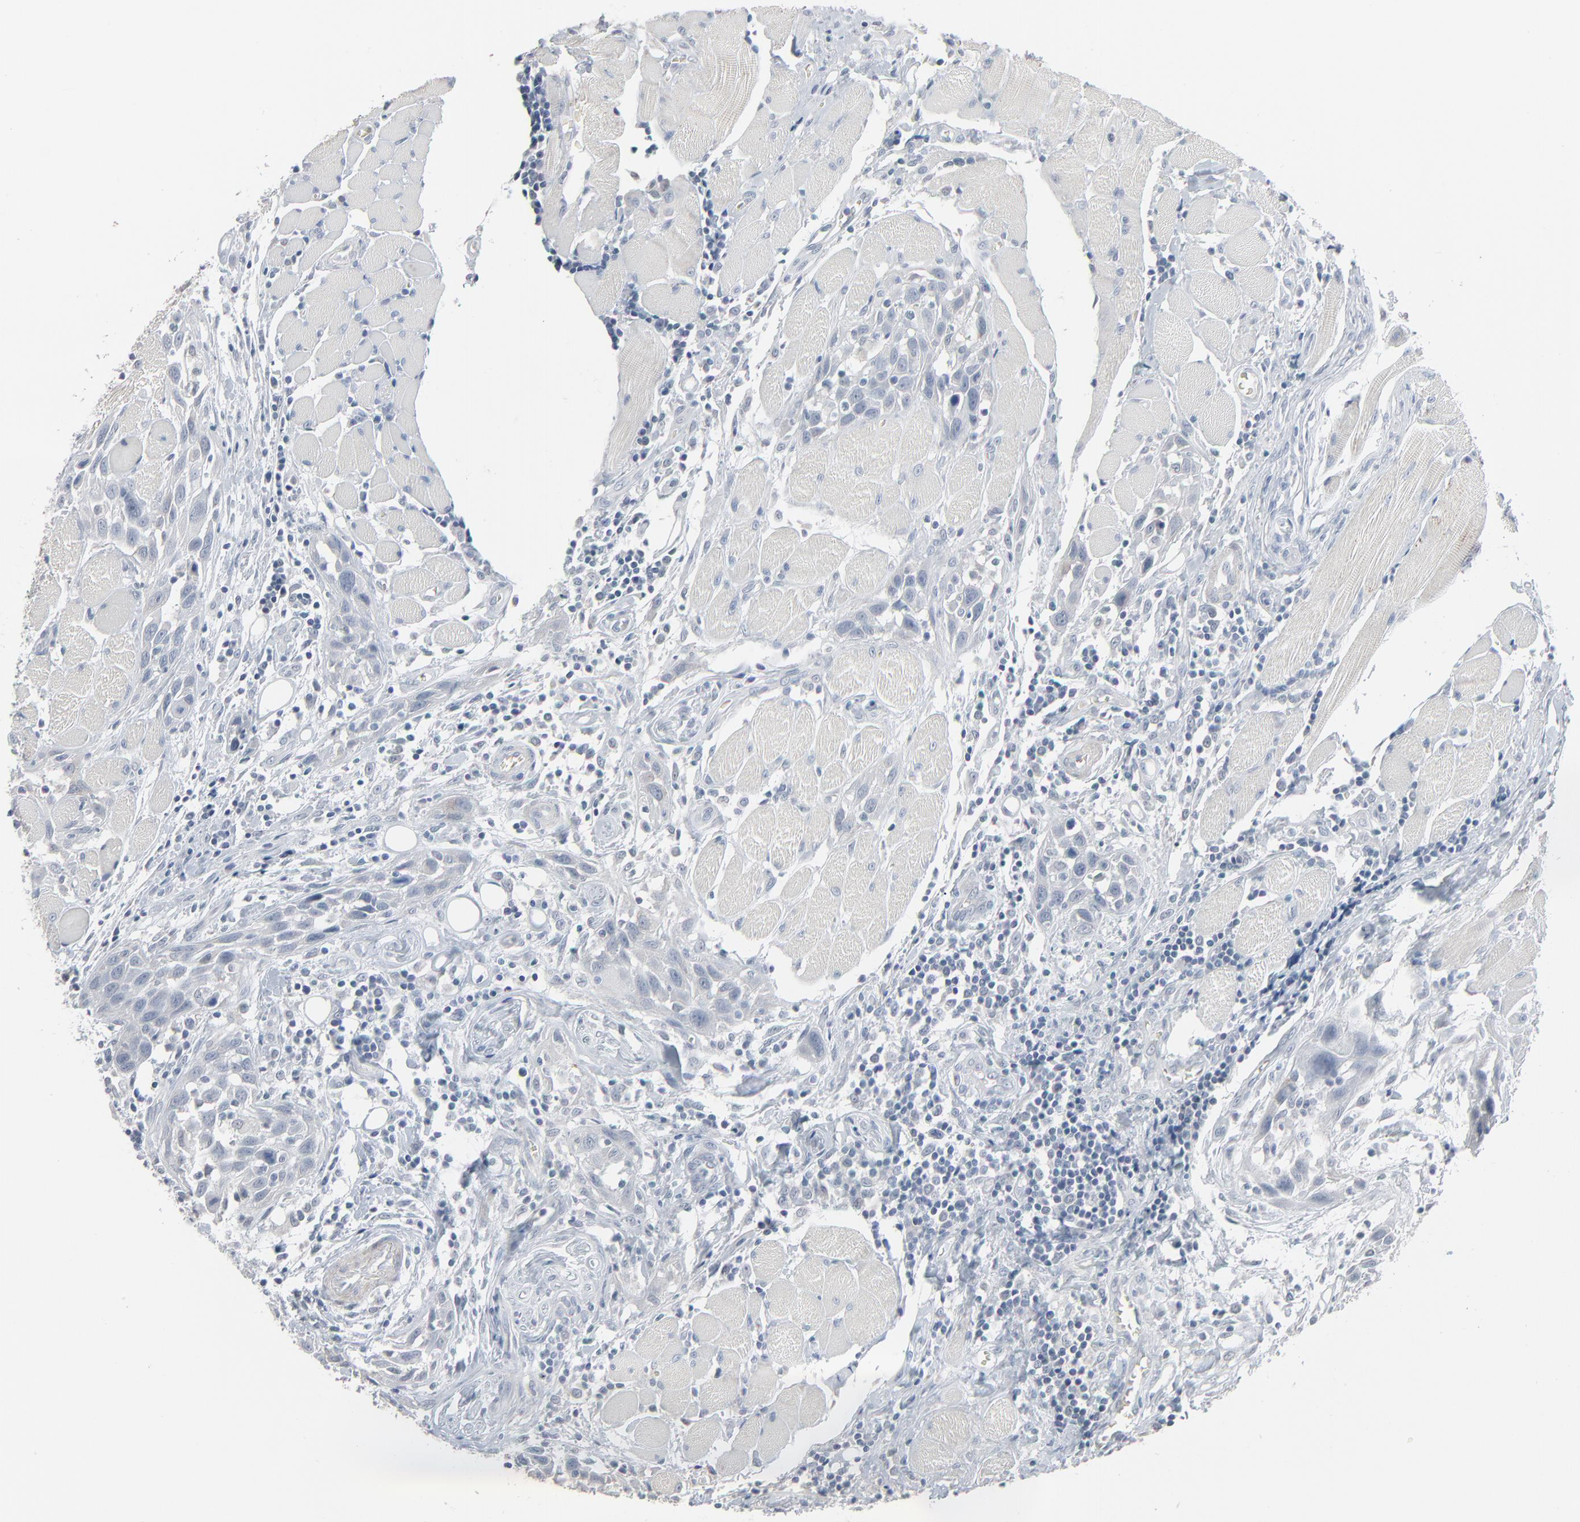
{"staining": {"intensity": "negative", "quantity": "none", "location": "none"}, "tissue": "head and neck cancer", "cell_type": "Tumor cells", "image_type": "cancer", "snomed": [{"axis": "morphology", "description": "Squamous cell carcinoma, NOS"}, {"axis": "topography", "description": "Oral tissue"}, {"axis": "topography", "description": "Head-Neck"}], "caption": "An immunohistochemistry (IHC) histopathology image of head and neck squamous cell carcinoma is shown. There is no staining in tumor cells of head and neck squamous cell carcinoma.", "gene": "SAGE1", "patient": {"sex": "female", "age": 50}}